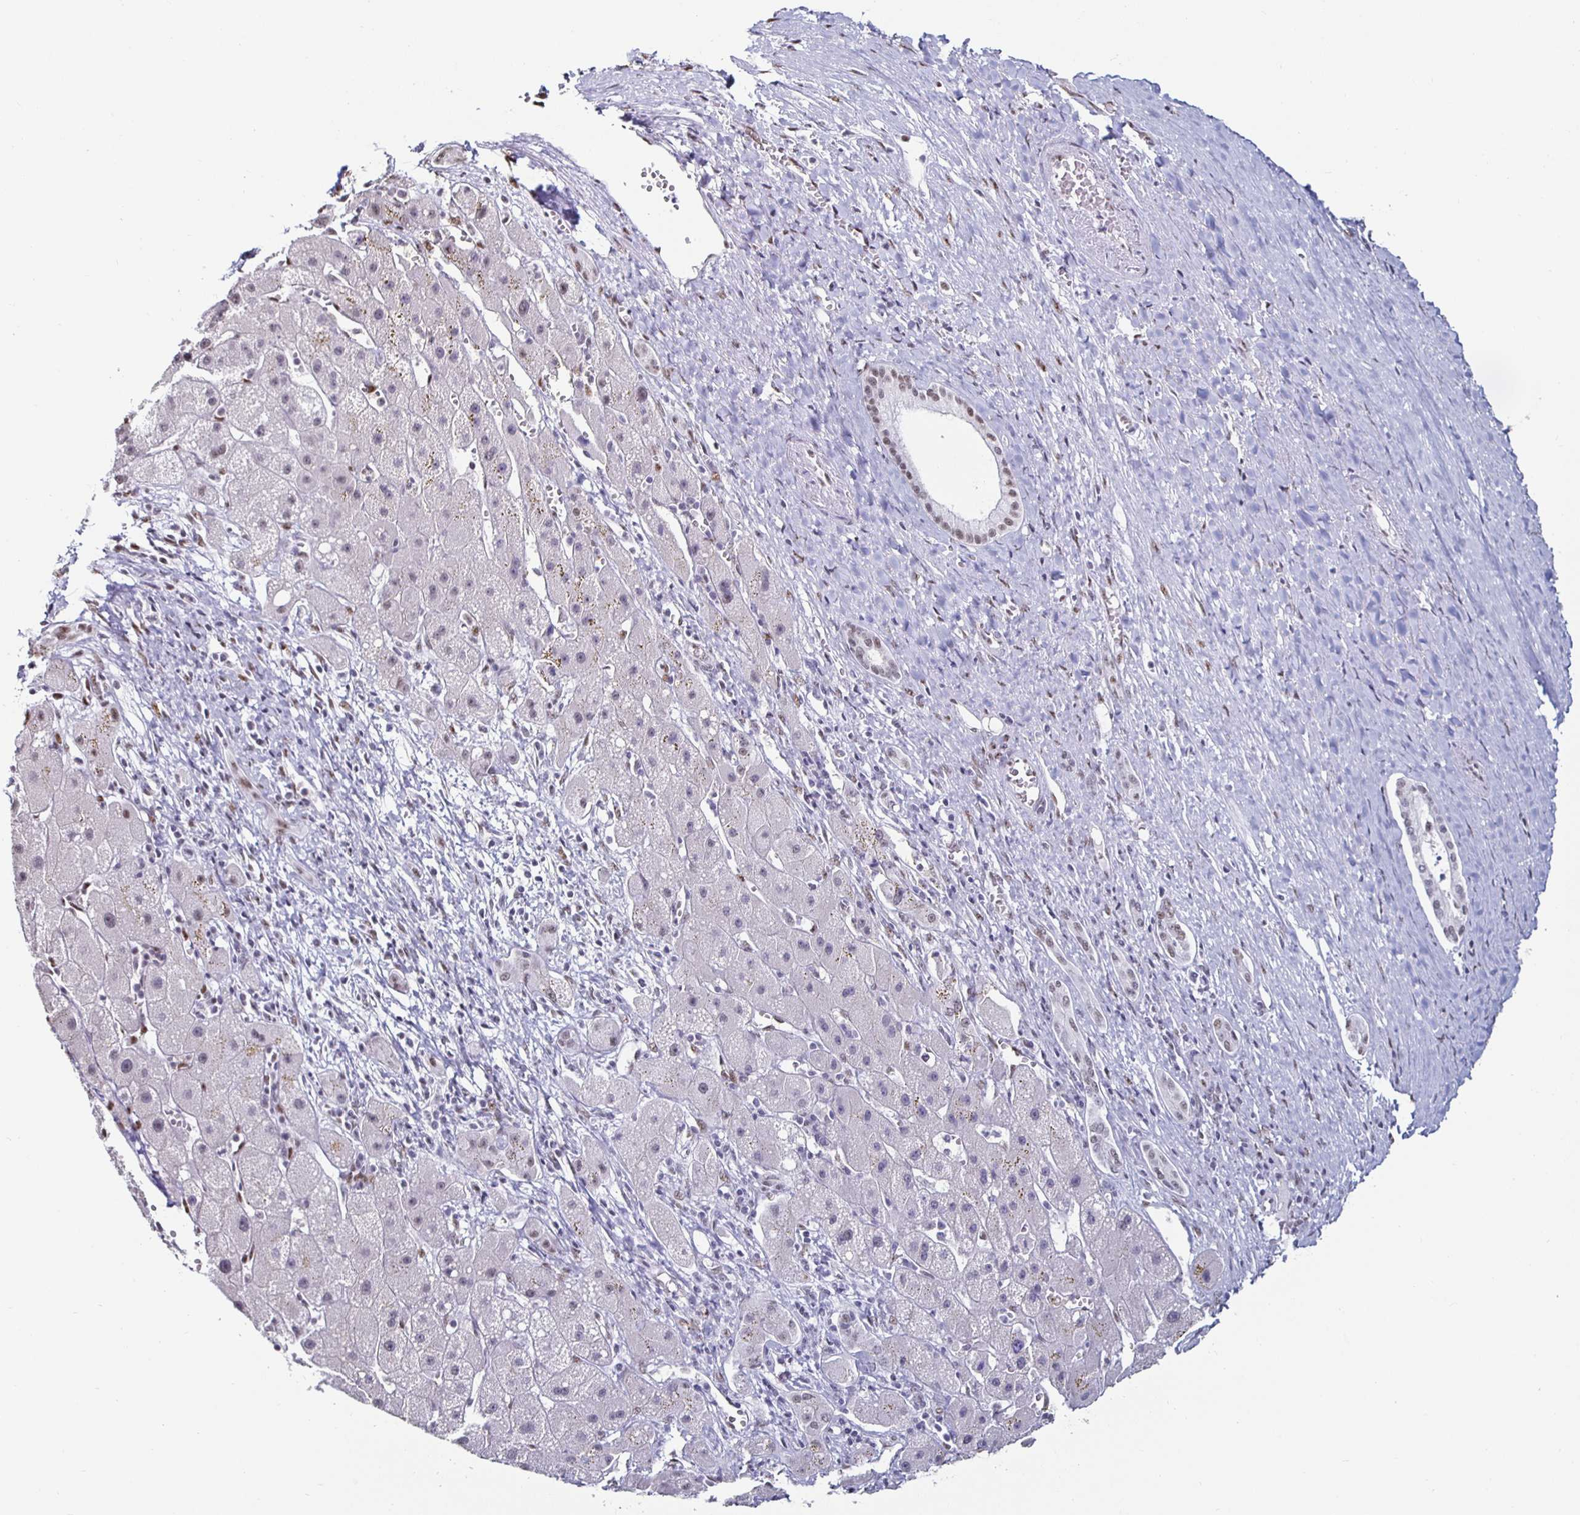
{"staining": {"intensity": "negative", "quantity": "none", "location": "none"}, "tissue": "liver cancer", "cell_type": "Tumor cells", "image_type": "cancer", "snomed": [{"axis": "morphology", "description": "Carcinoma, Hepatocellular, NOS"}, {"axis": "topography", "description": "Liver"}], "caption": "Tumor cells are negative for brown protein staining in liver hepatocellular carcinoma.", "gene": "DDX39B", "patient": {"sex": "female", "age": 82}}